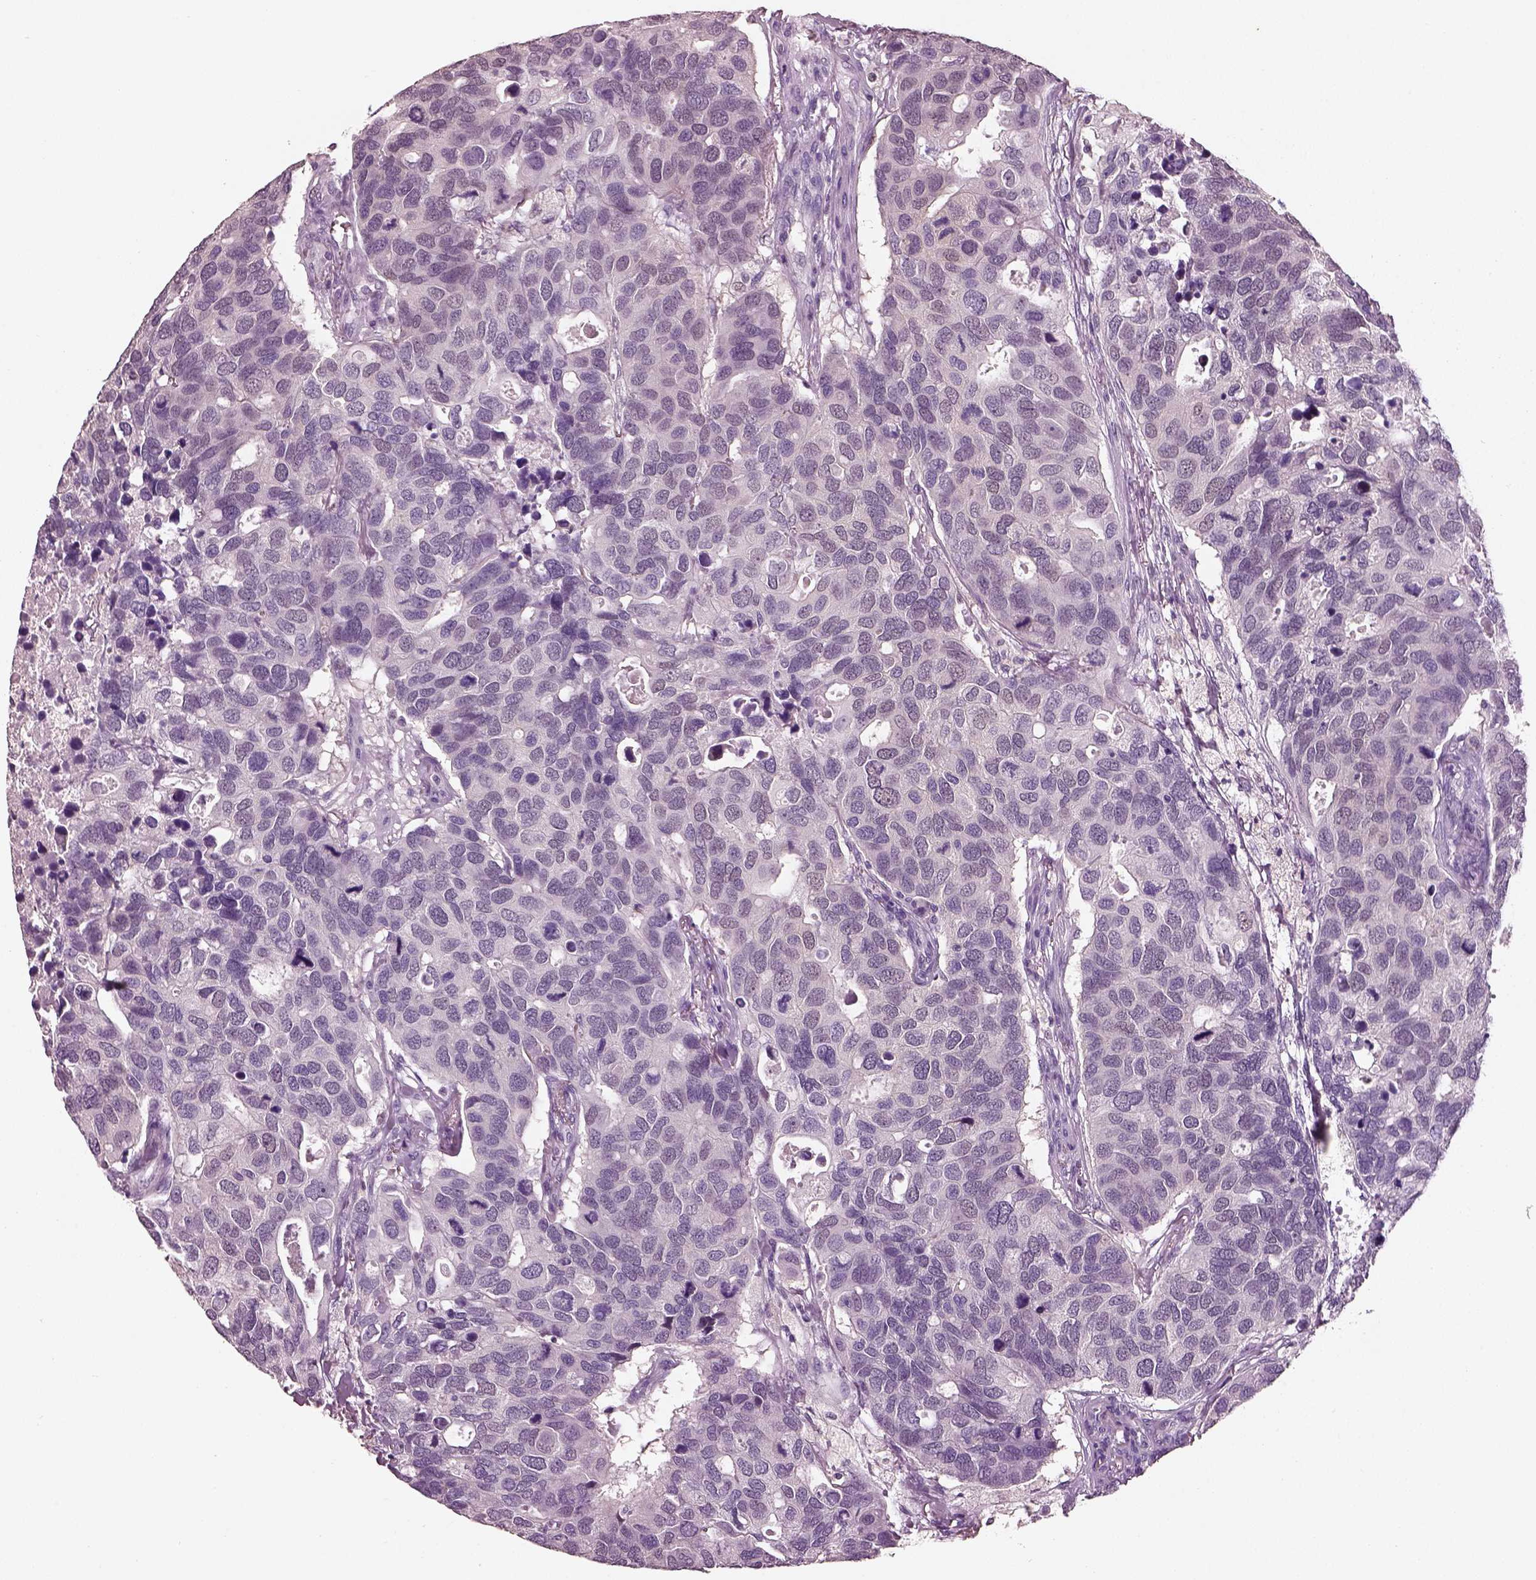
{"staining": {"intensity": "negative", "quantity": "none", "location": "none"}, "tissue": "breast cancer", "cell_type": "Tumor cells", "image_type": "cancer", "snomed": [{"axis": "morphology", "description": "Duct carcinoma"}, {"axis": "topography", "description": "Breast"}], "caption": "This histopathology image is of invasive ductal carcinoma (breast) stained with immunohistochemistry (IHC) to label a protein in brown with the nuclei are counter-stained blue. There is no positivity in tumor cells. (Stains: DAB immunohistochemistry with hematoxylin counter stain, Microscopy: brightfield microscopy at high magnification).", "gene": "ELSPBP1", "patient": {"sex": "female", "age": 83}}